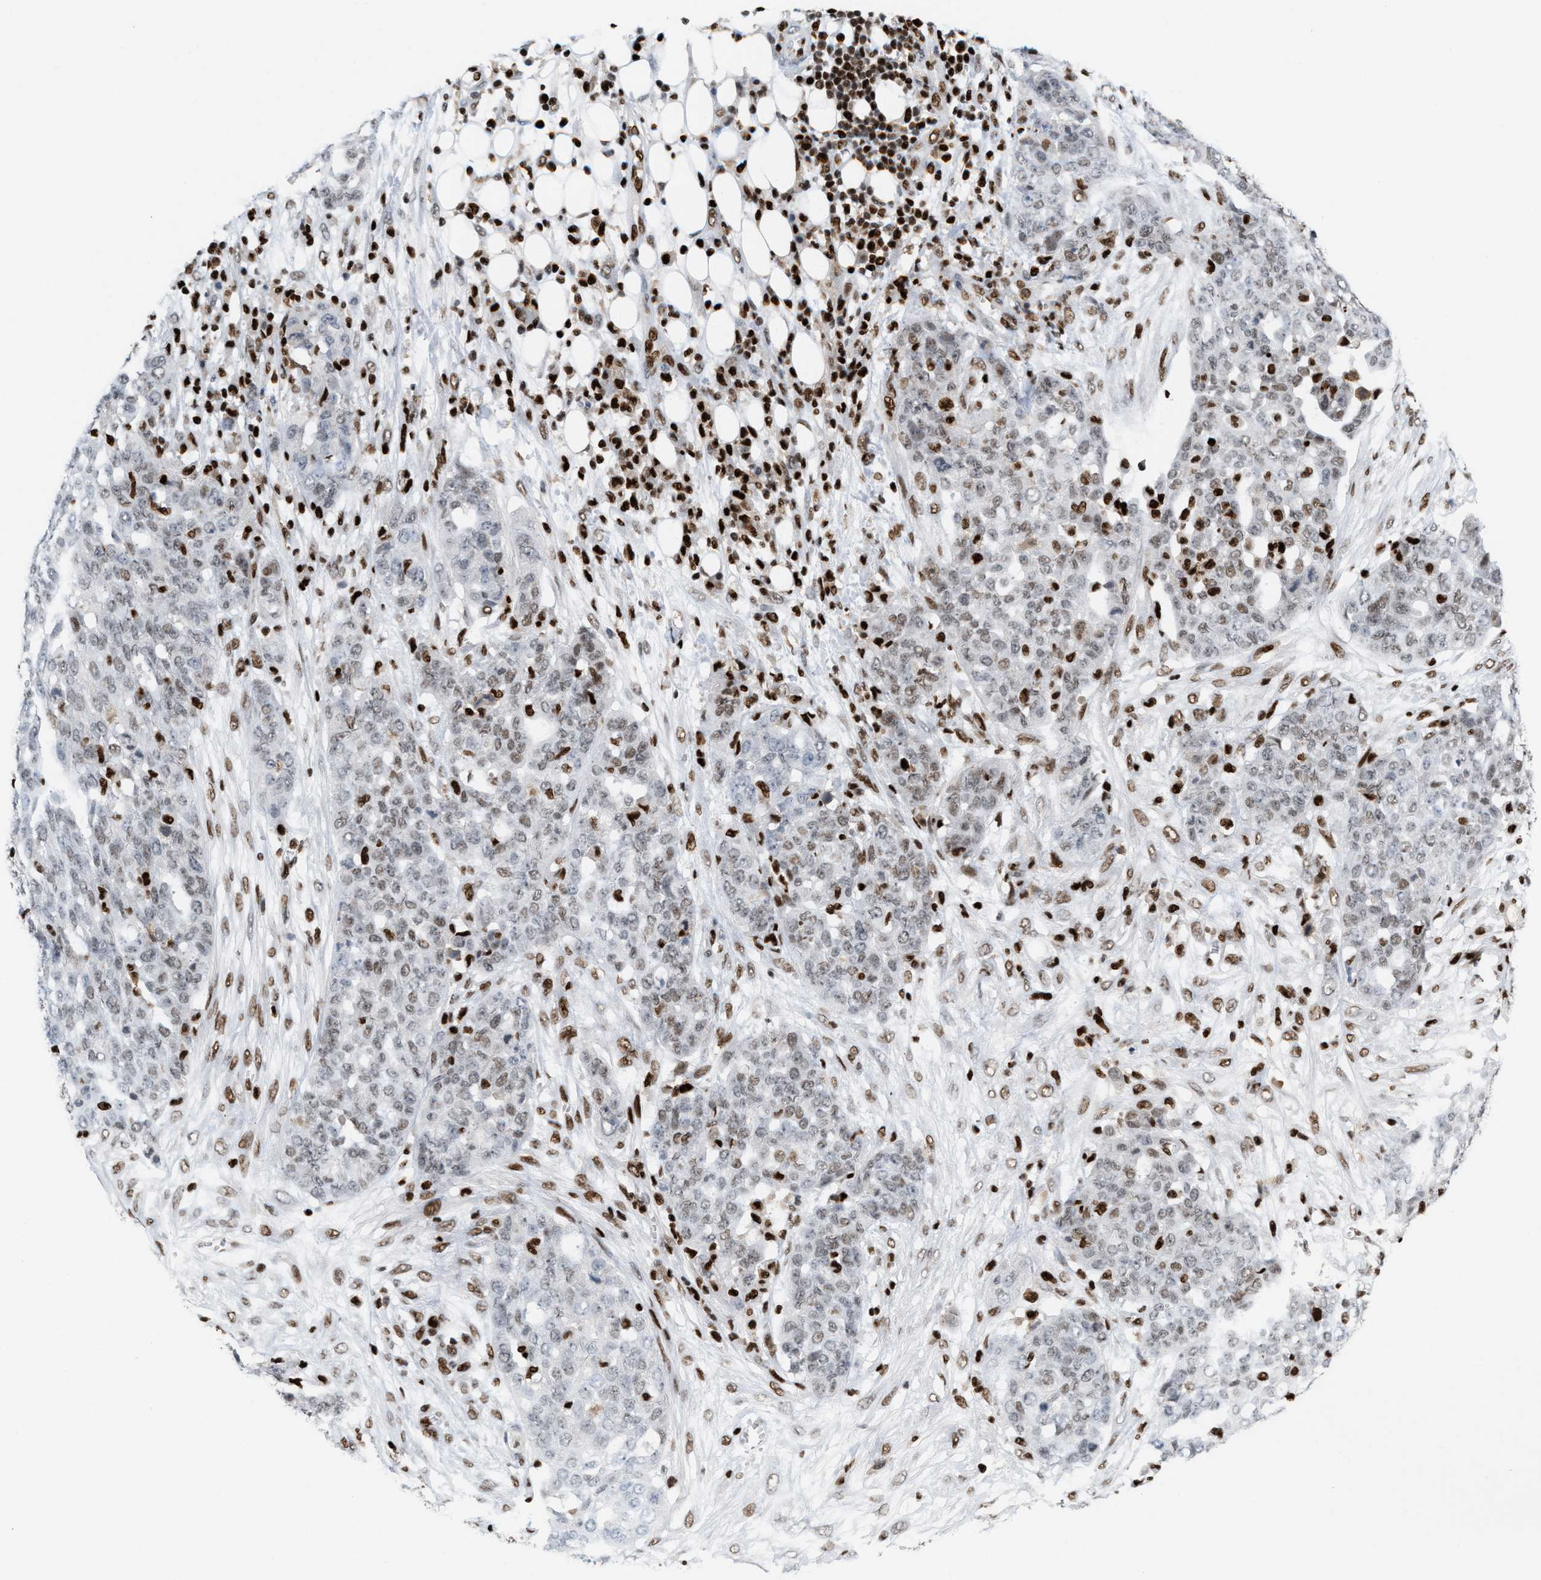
{"staining": {"intensity": "weak", "quantity": "<25%", "location": "nuclear"}, "tissue": "ovarian cancer", "cell_type": "Tumor cells", "image_type": "cancer", "snomed": [{"axis": "morphology", "description": "Cystadenocarcinoma, serous, NOS"}, {"axis": "topography", "description": "Soft tissue"}, {"axis": "topography", "description": "Ovary"}], "caption": "DAB (3,3'-diaminobenzidine) immunohistochemical staining of human ovarian cancer (serous cystadenocarcinoma) demonstrates no significant positivity in tumor cells.", "gene": "RNASEK-C17orf49", "patient": {"sex": "female", "age": 57}}